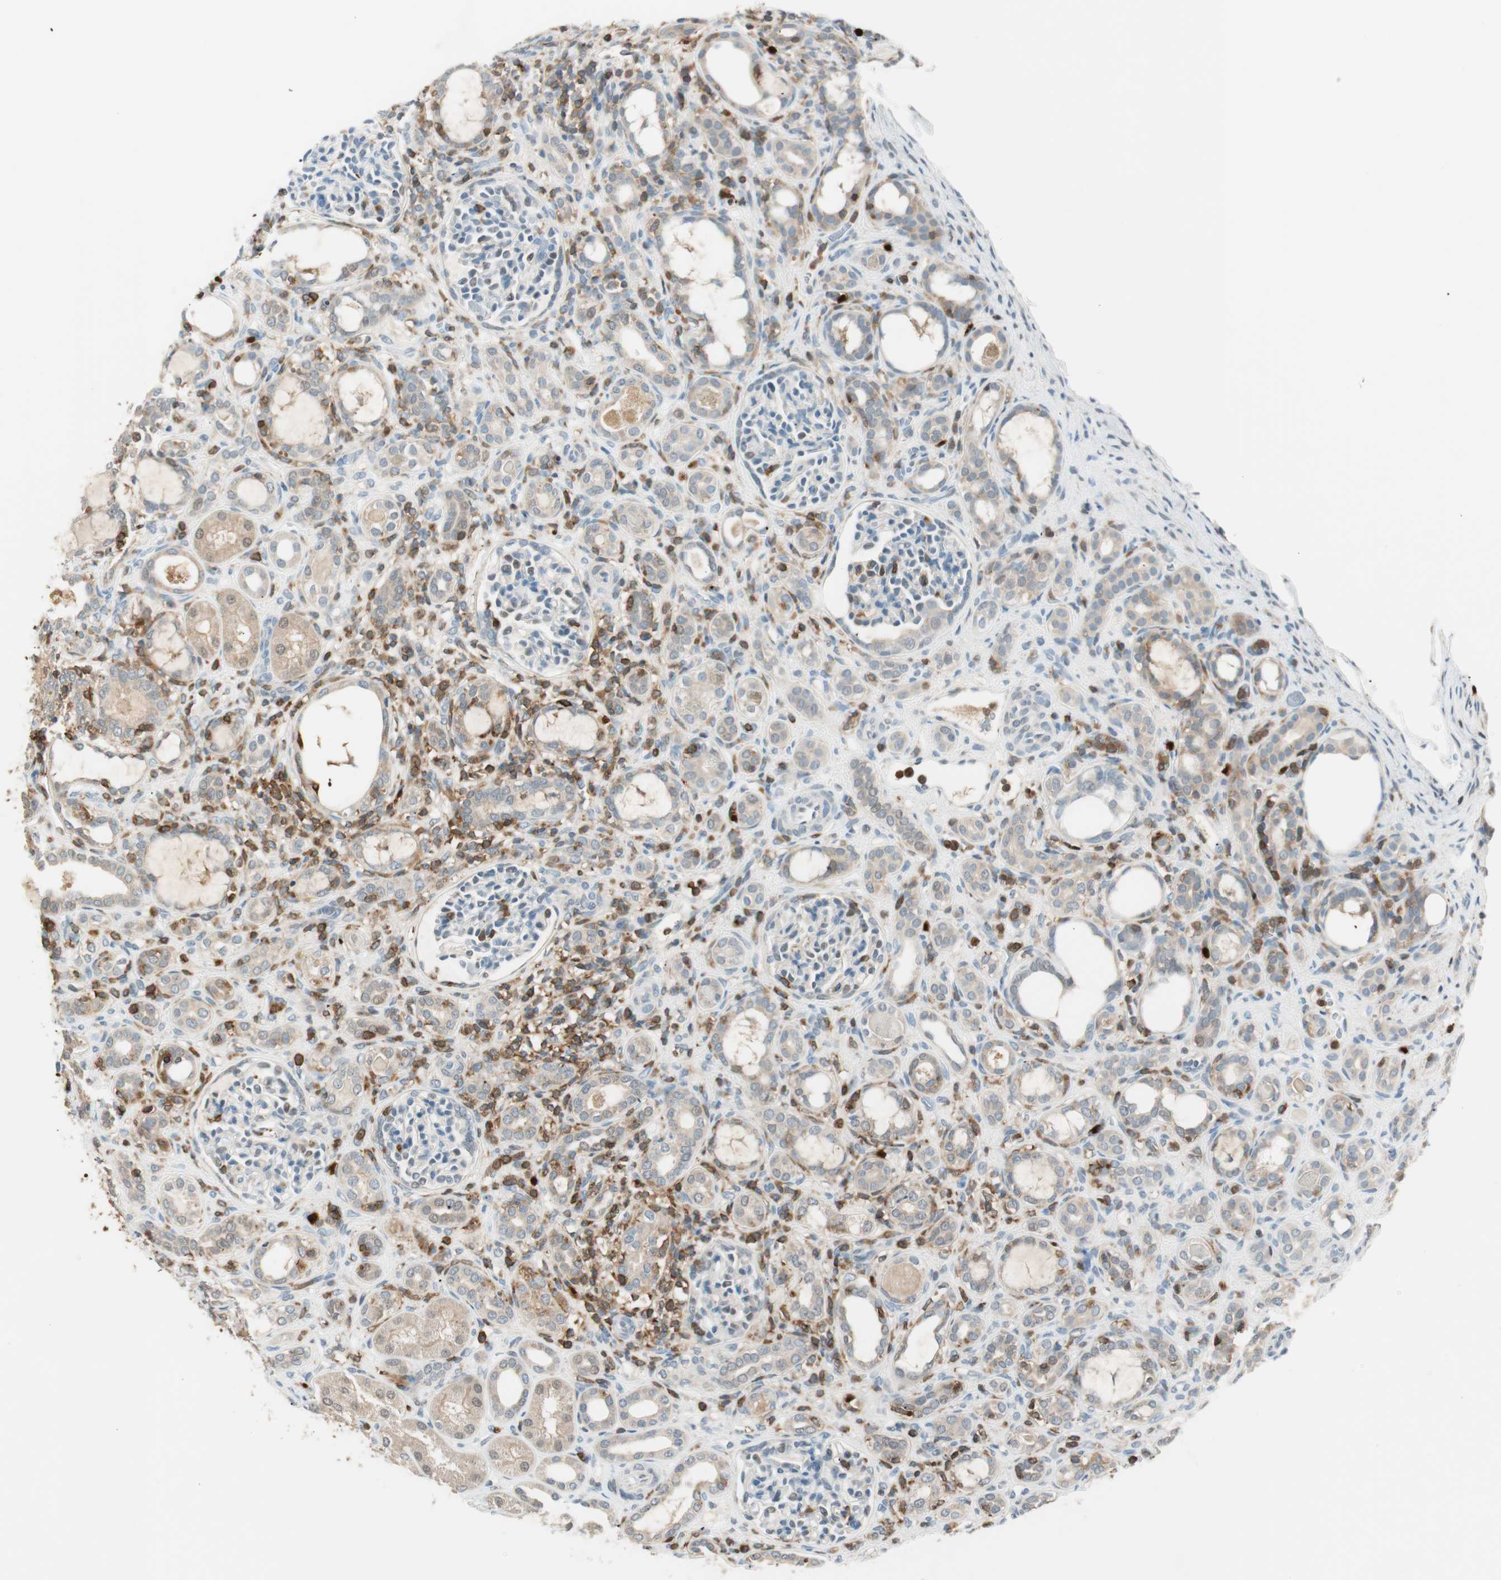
{"staining": {"intensity": "moderate", "quantity": "25%-75%", "location": "cytoplasmic/membranous"}, "tissue": "kidney", "cell_type": "Cells in glomeruli", "image_type": "normal", "snomed": [{"axis": "morphology", "description": "Normal tissue, NOS"}, {"axis": "topography", "description": "Kidney"}], "caption": "Immunohistochemical staining of benign human kidney demonstrates moderate cytoplasmic/membranous protein positivity in about 25%-75% of cells in glomeruli.", "gene": "HPGD", "patient": {"sex": "male", "age": 7}}